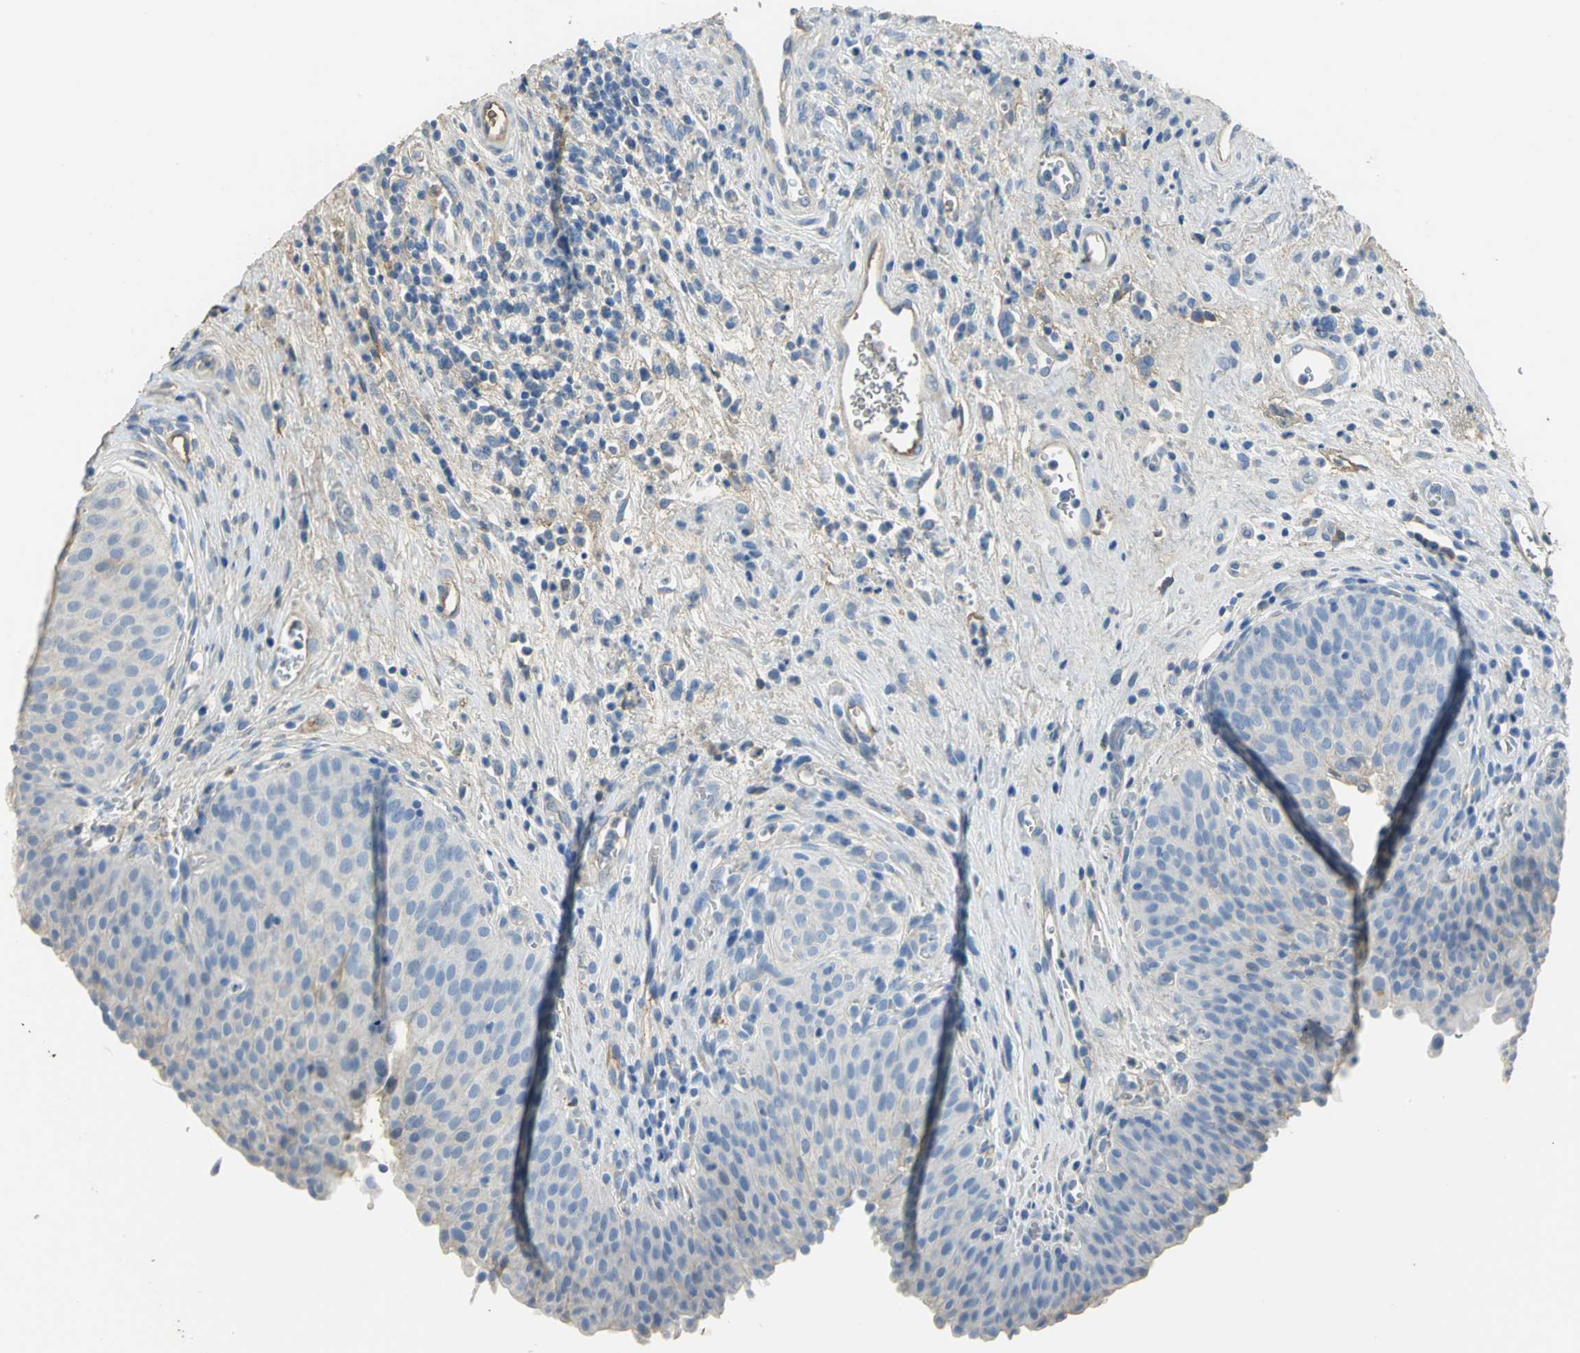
{"staining": {"intensity": "weak", "quantity": "25%-75%", "location": "cytoplasmic/membranous"}, "tissue": "urinary bladder", "cell_type": "Urothelial cells", "image_type": "normal", "snomed": [{"axis": "morphology", "description": "Normal tissue, NOS"}, {"axis": "morphology", "description": "Dysplasia, NOS"}, {"axis": "topography", "description": "Urinary bladder"}], "caption": "Benign urinary bladder was stained to show a protein in brown. There is low levels of weak cytoplasmic/membranous staining in about 25%-75% of urothelial cells.", "gene": "GYG2", "patient": {"sex": "male", "age": 35}}